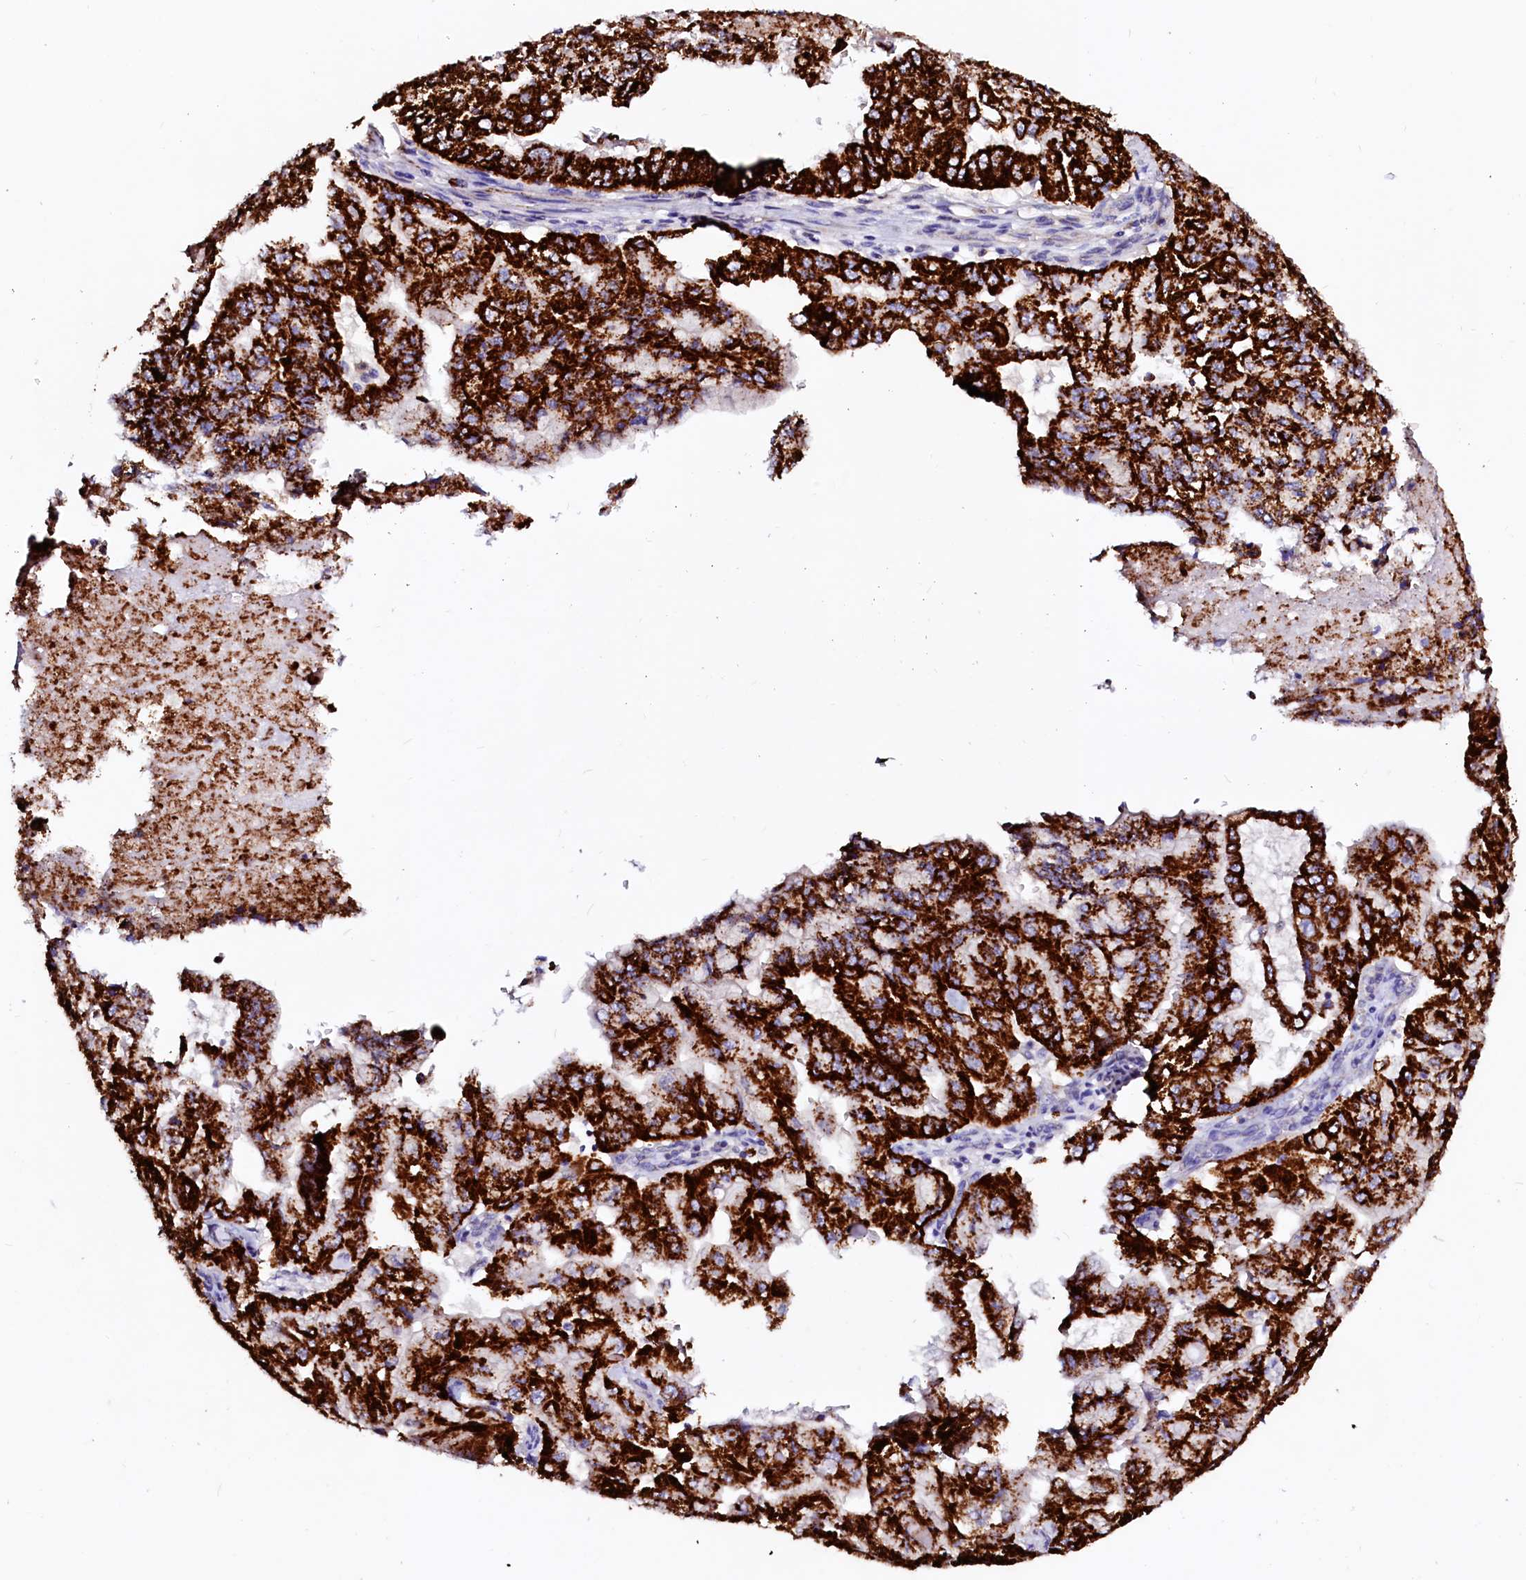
{"staining": {"intensity": "strong", "quantity": ">75%", "location": "cytoplasmic/membranous"}, "tissue": "pancreatic cancer", "cell_type": "Tumor cells", "image_type": "cancer", "snomed": [{"axis": "morphology", "description": "Adenocarcinoma, NOS"}, {"axis": "topography", "description": "Pancreas"}], "caption": "Pancreatic adenocarcinoma stained with a protein marker reveals strong staining in tumor cells.", "gene": "MAOB", "patient": {"sex": "male", "age": 51}}